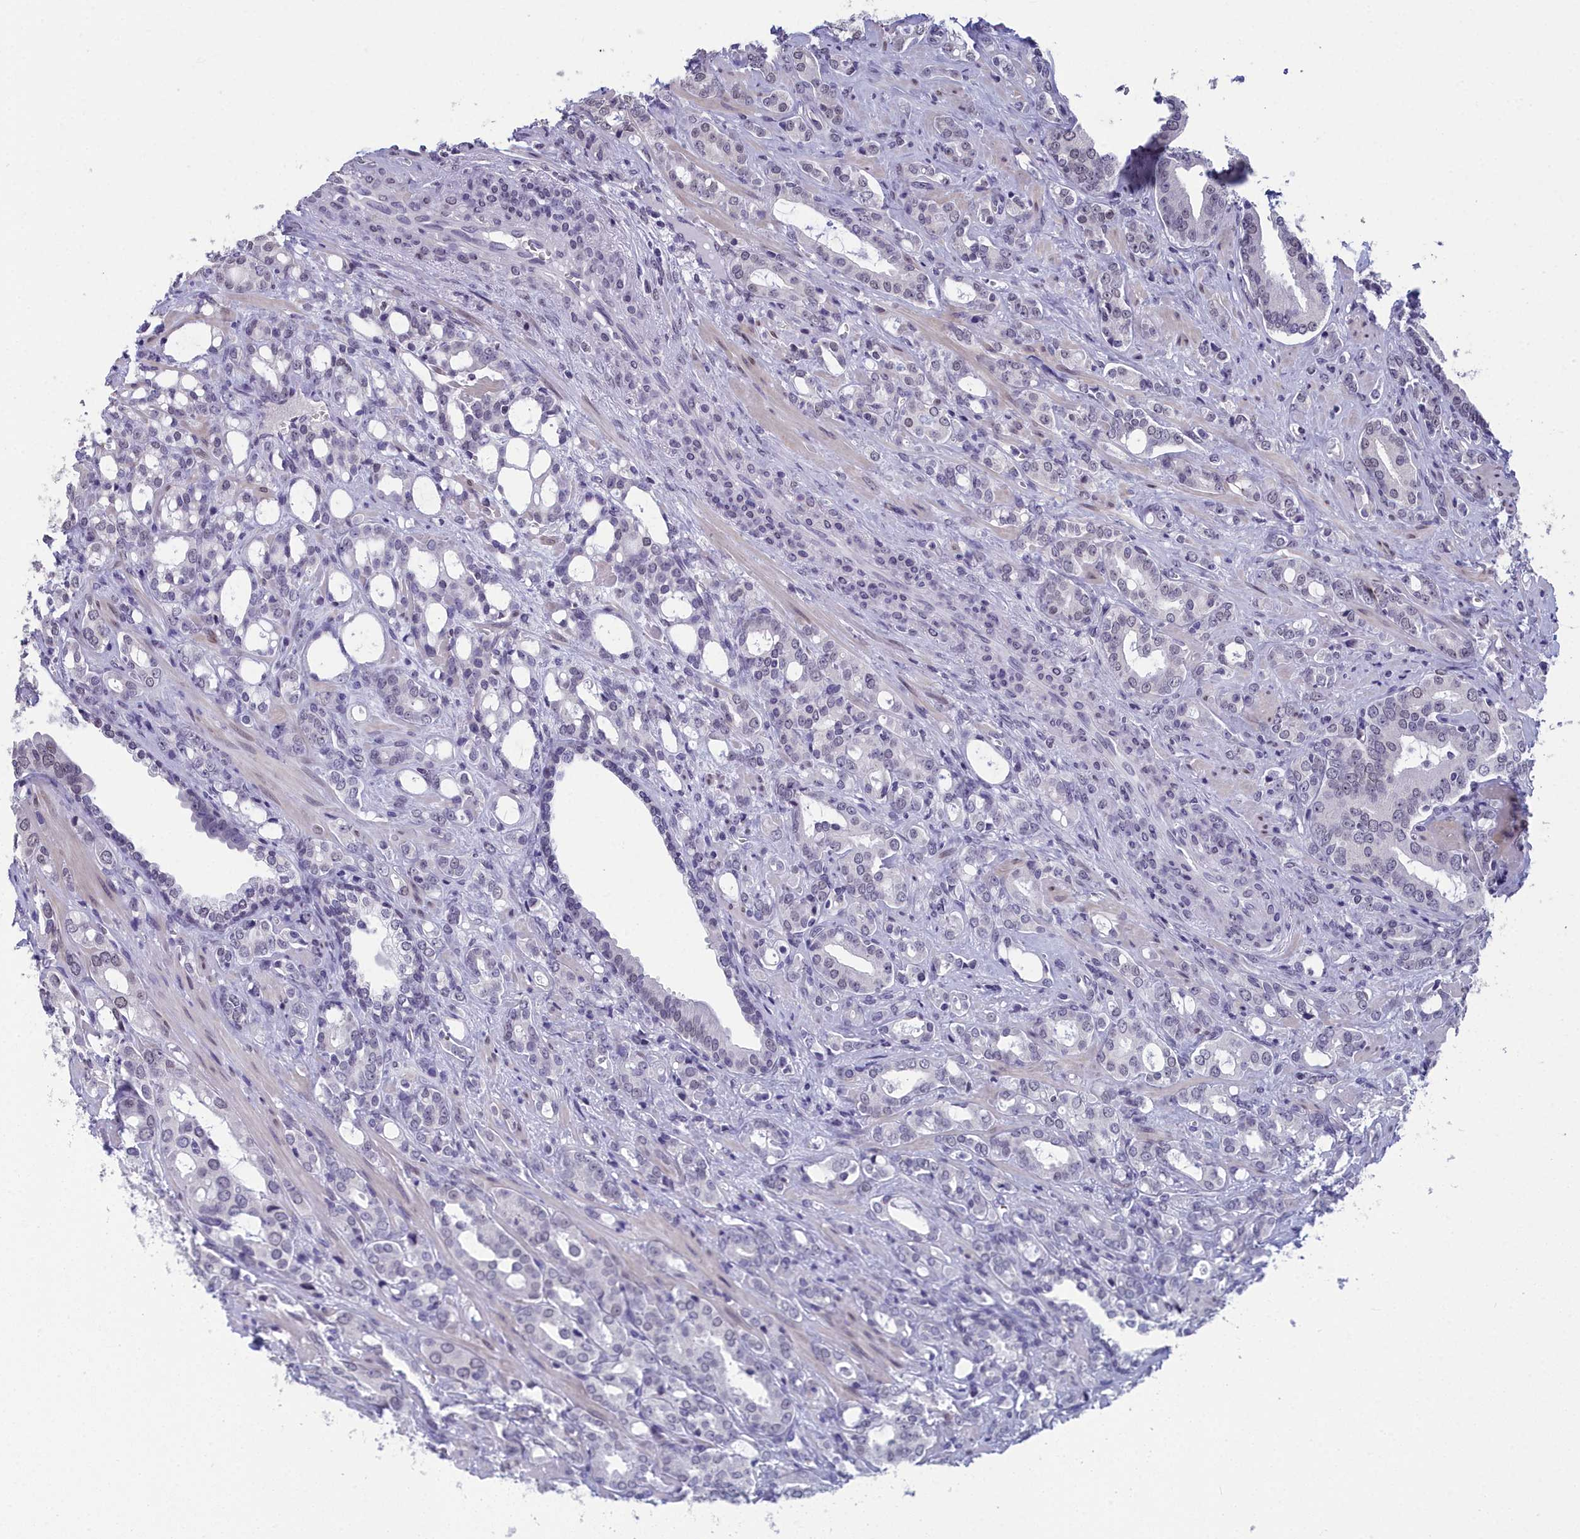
{"staining": {"intensity": "negative", "quantity": "none", "location": "none"}, "tissue": "prostate cancer", "cell_type": "Tumor cells", "image_type": "cancer", "snomed": [{"axis": "morphology", "description": "Adenocarcinoma, High grade"}, {"axis": "topography", "description": "Prostate"}], "caption": "This is a image of immunohistochemistry staining of prostate cancer, which shows no positivity in tumor cells.", "gene": "CCDC97", "patient": {"sex": "male", "age": 72}}